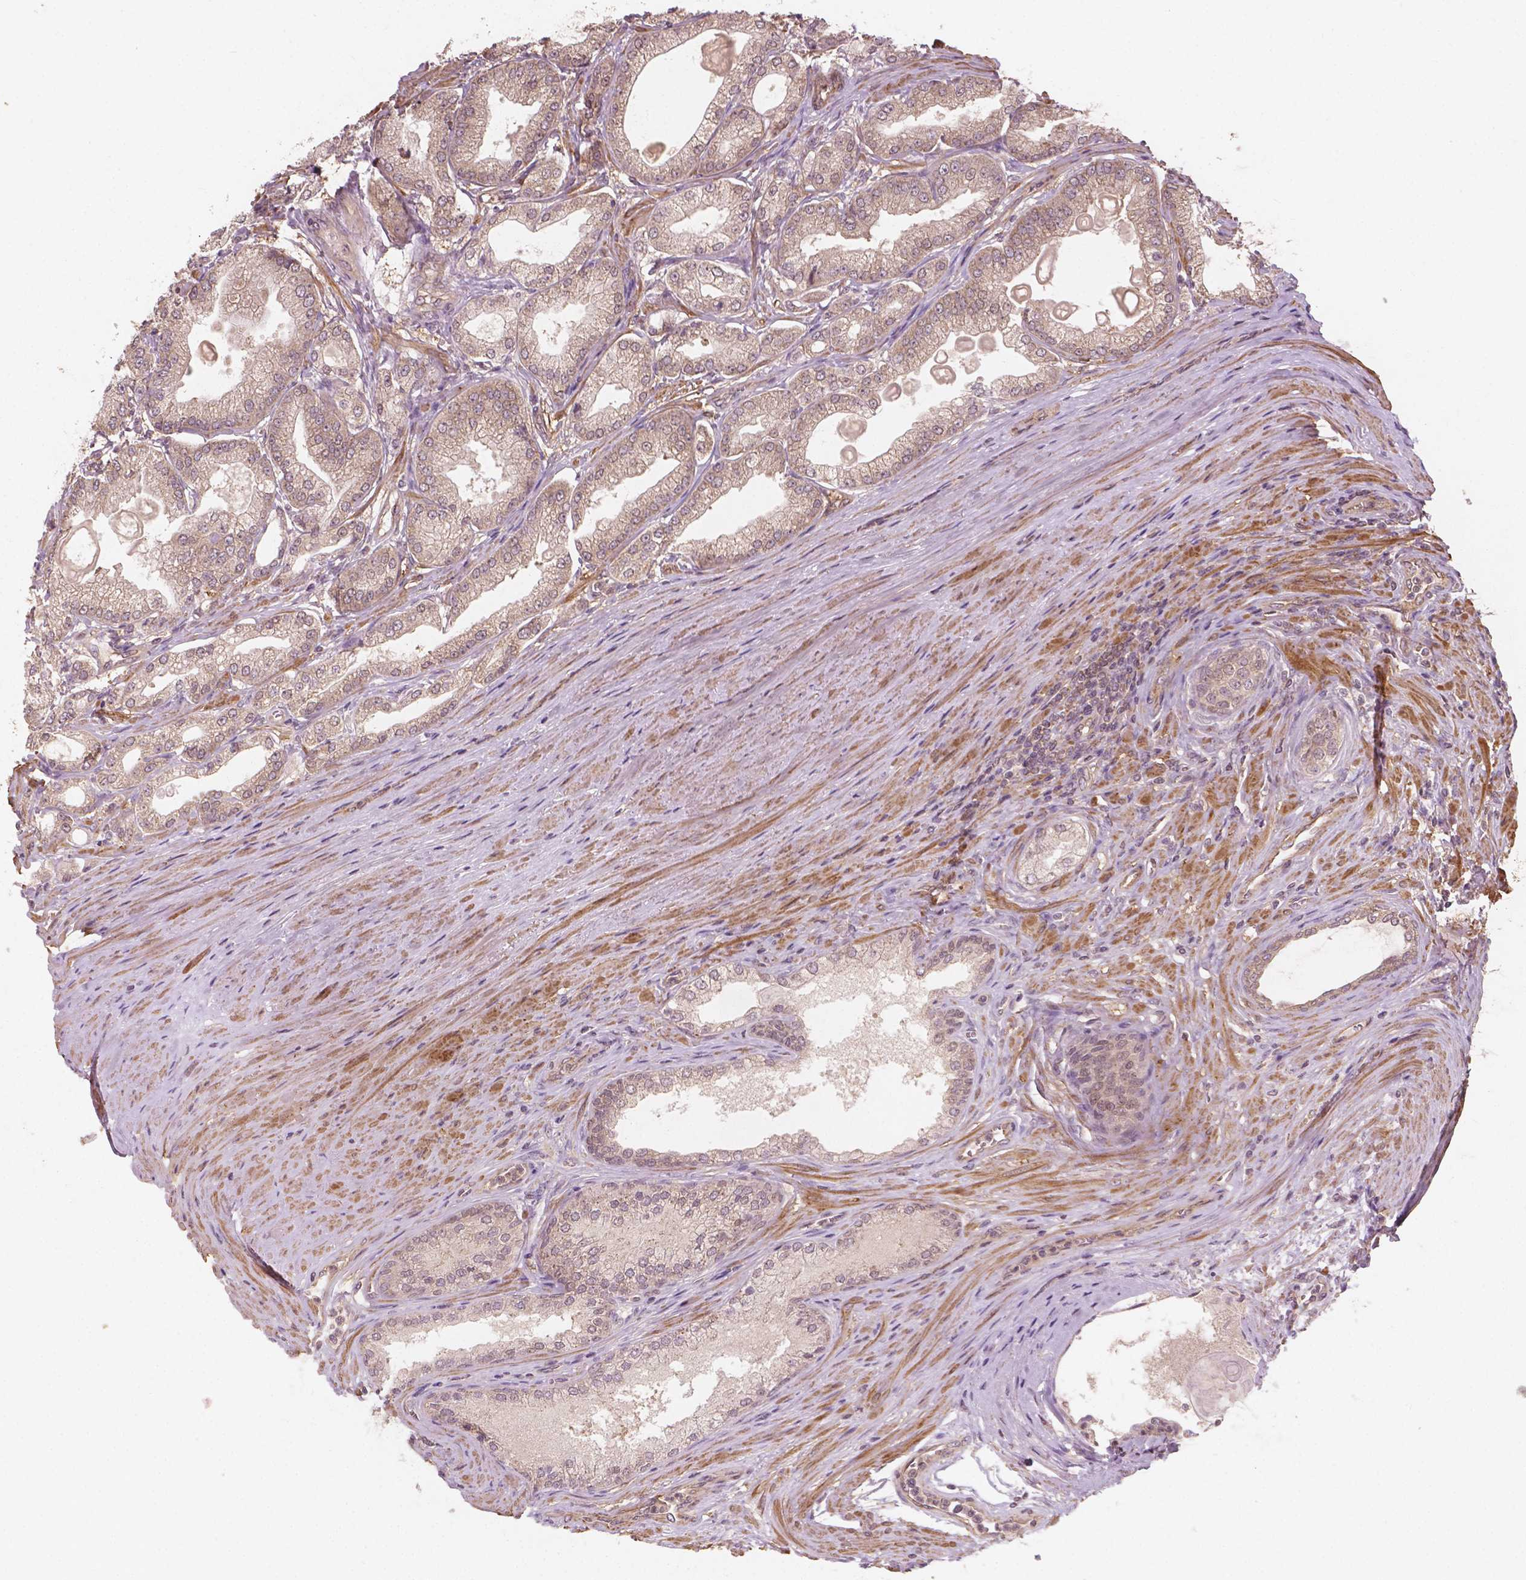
{"staining": {"intensity": "weak", "quantity": ">75%", "location": "cytoplasmic/membranous"}, "tissue": "prostate cancer", "cell_type": "Tumor cells", "image_type": "cancer", "snomed": [{"axis": "morphology", "description": "Adenocarcinoma, NOS"}, {"axis": "topography", "description": "Prostate and seminal vesicle, NOS"}, {"axis": "topography", "description": "Prostate"}], "caption": "Immunohistochemical staining of human adenocarcinoma (prostate) shows low levels of weak cytoplasmic/membranous protein positivity in approximately >75% of tumor cells.", "gene": "CYFIP2", "patient": {"sex": "male", "age": 77}}